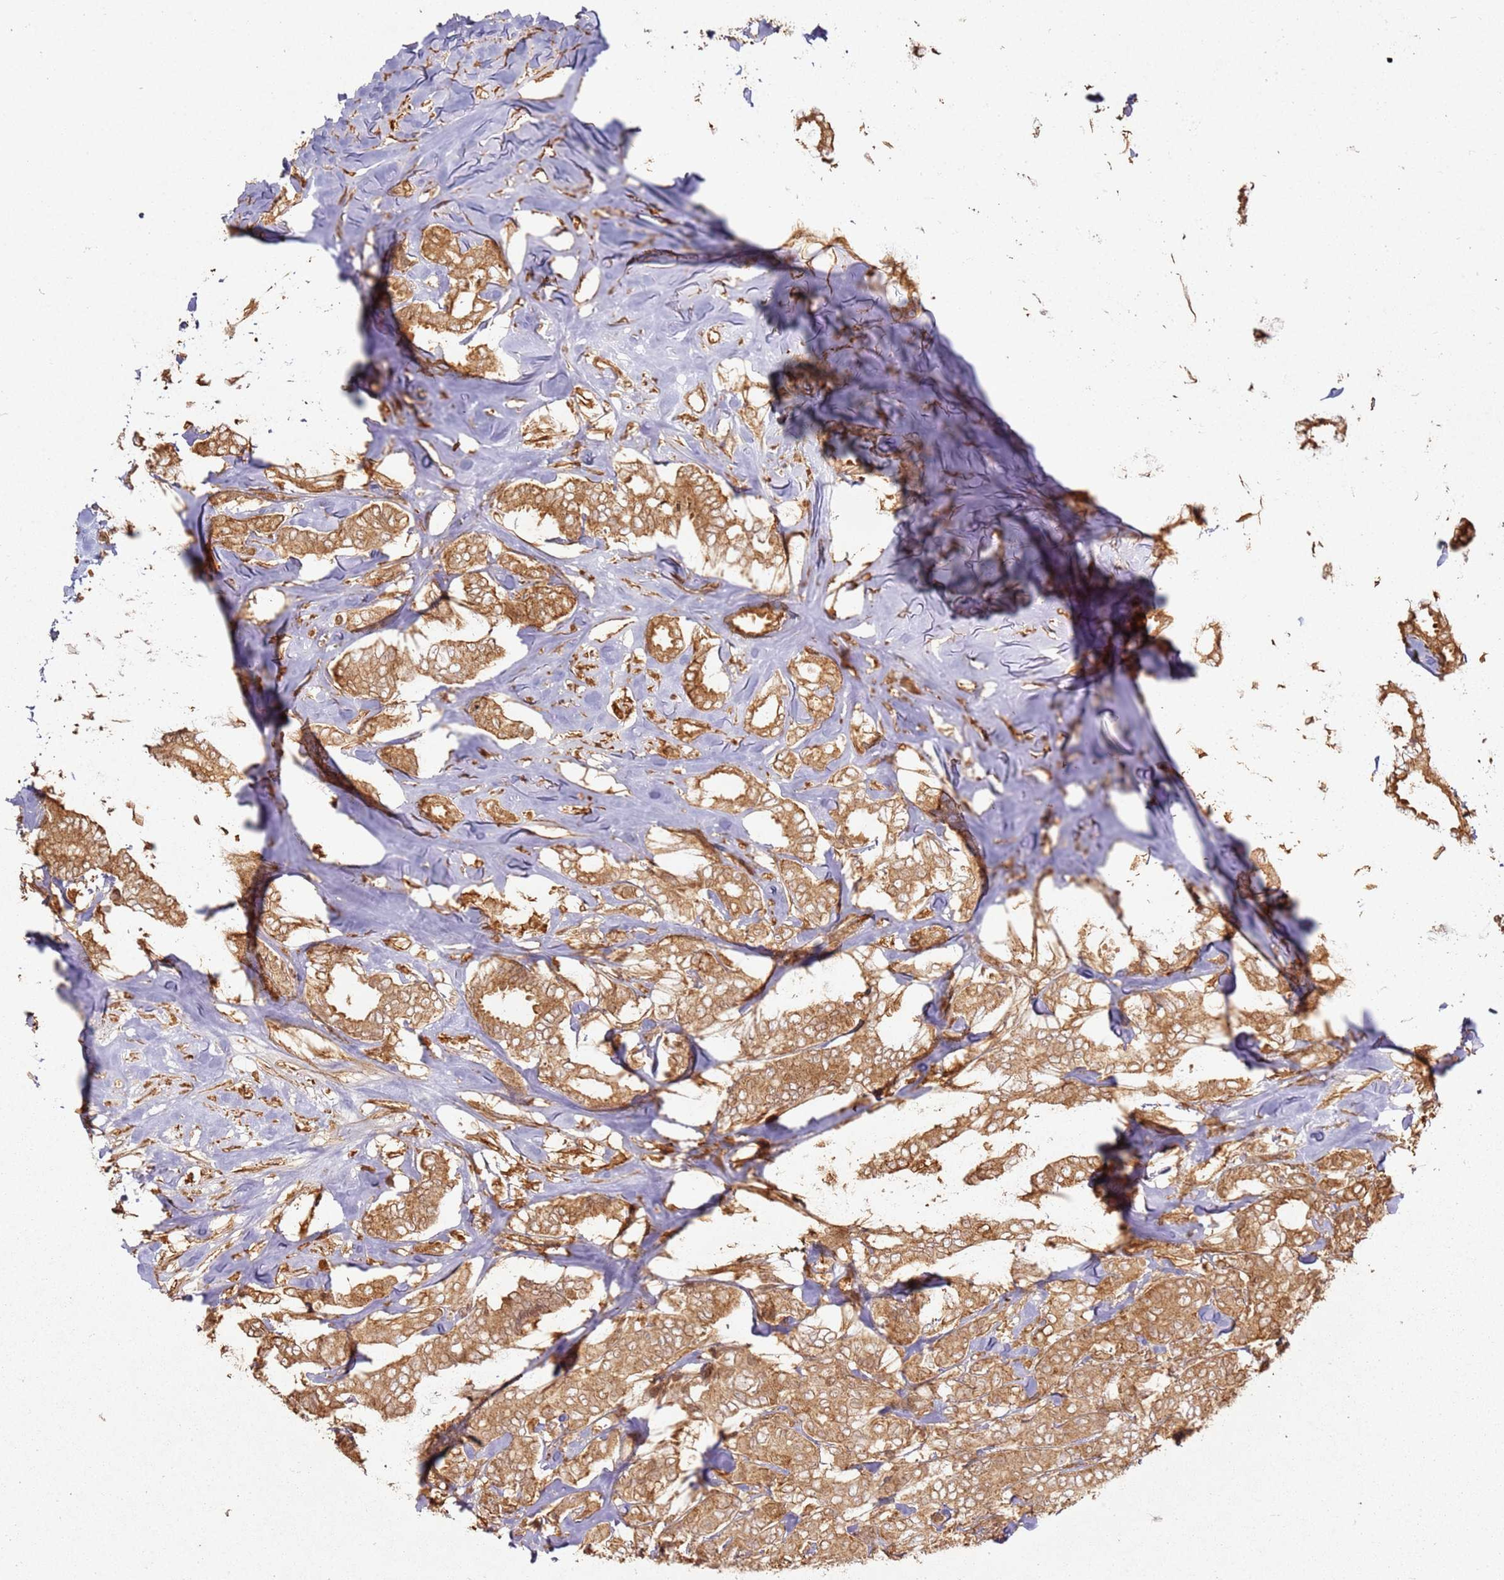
{"staining": {"intensity": "moderate", "quantity": ">75%", "location": "cytoplasmic/membranous"}, "tissue": "breast cancer", "cell_type": "Tumor cells", "image_type": "cancer", "snomed": [{"axis": "morphology", "description": "Duct carcinoma"}, {"axis": "topography", "description": "Breast"}], "caption": "Immunohistochemistry (IHC) histopathology image of neoplastic tissue: human breast cancer stained using immunohistochemistry (IHC) exhibits medium levels of moderate protein expression localized specifically in the cytoplasmic/membranous of tumor cells, appearing as a cytoplasmic/membranous brown color.", "gene": "ZNF776", "patient": {"sex": "female", "age": 87}}